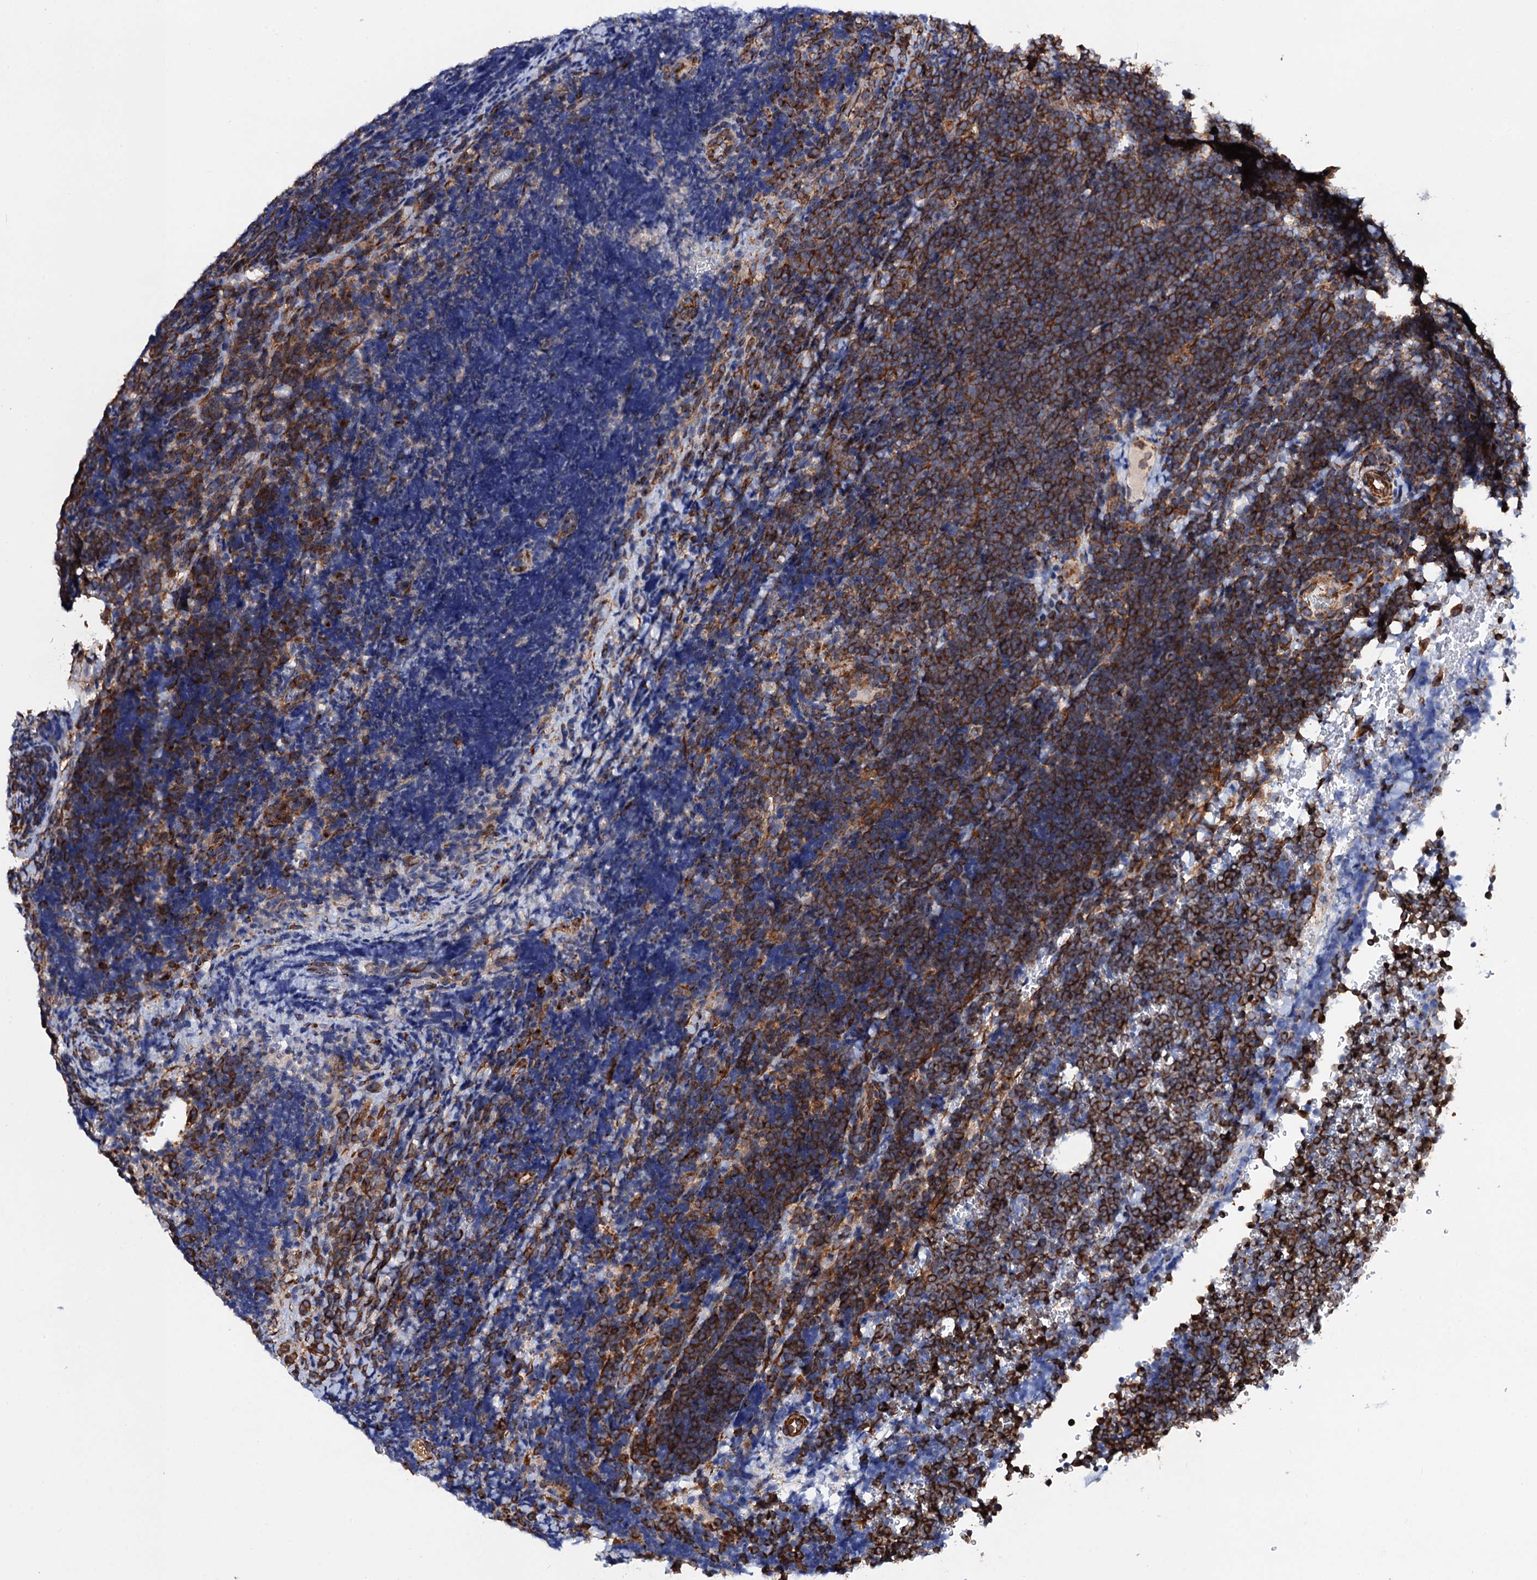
{"staining": {"intensity": "strong", "quantity": ">75%", "location": "cytoplasmic/membranous"}, "tissue": "lymphoma", "cell_type": "Tumor cells", "image_type": "cancer", "snomed": [{"axis": "morphology", "description": "Malignant lymphoma, non-Hodgkin's type, High grade"}, {"axis": "topography", "description": "Lymph node"}], "caption": "High-grade malignant lymphoma, non-Hodgkin's type stained with immunohistochemistry reveals strong cytoplasmic/membranous expression in approximately >75% of tumor cells.", "gene": "ZDHHC18", "patient": {"sex": "male", "age": 13}}